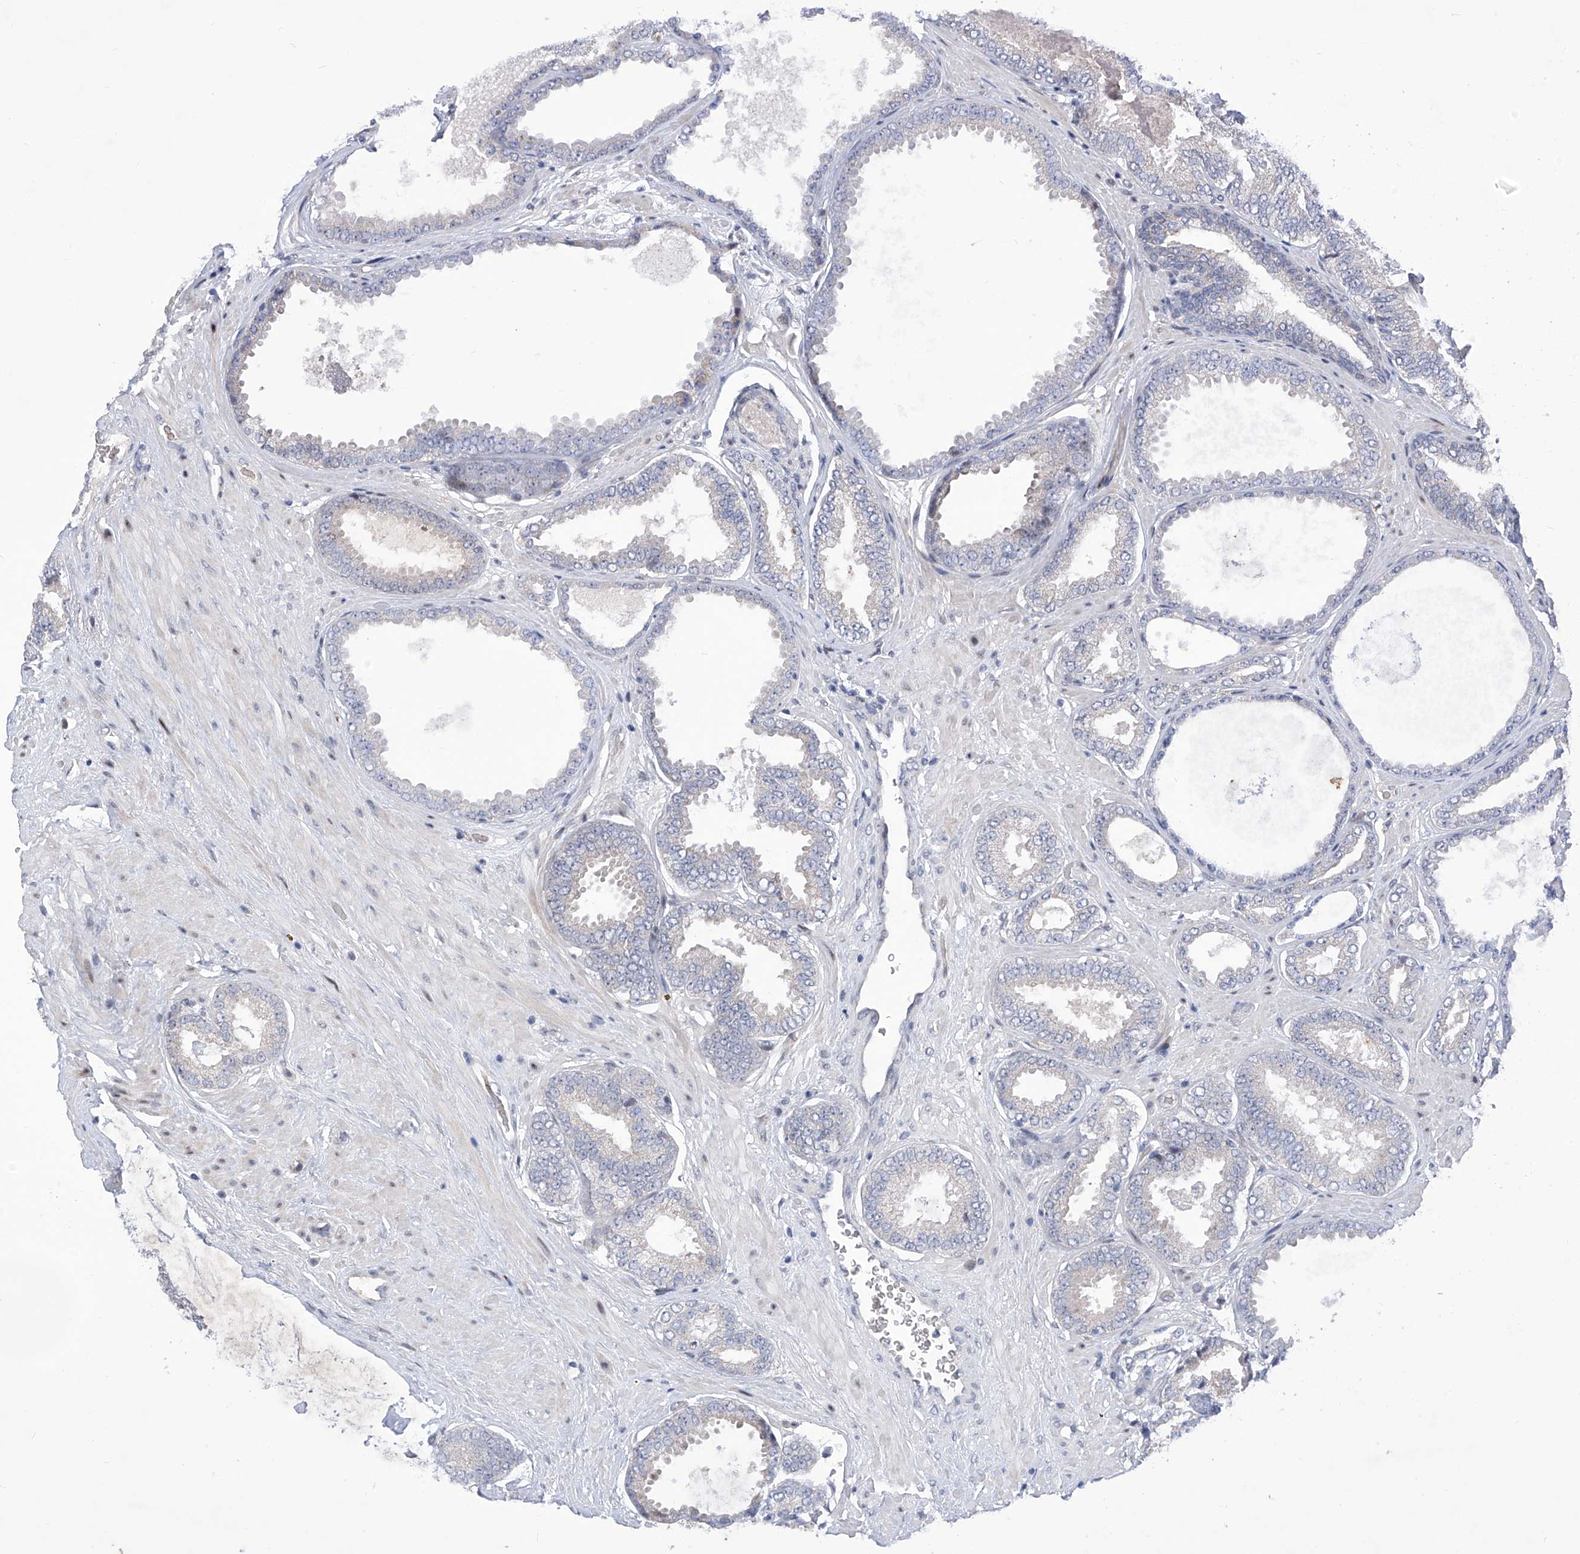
{"staining": {"intensity": "negative", "quantity": "none", "location": "none"}, "tissue": "prostate cancer", "cell_type": "Tumor cells", "image_type": "cancer", "snomed": [{"axis": "morphology", "description": "Adenocarcinoma, Low grade"}, {"axis": "topography", "description": "Prostate"}], "caption": "Immunohistochemistry photomicrograph of neoplastic tissue: low-grade adenocarcinoma (prostate) stained with DAB (3,3'-diaminobenzidine) exhibits no significant protein expression in tumor cells.", "gene": "NUFIP1", "patient": {"sex": "male", "age": 71}}